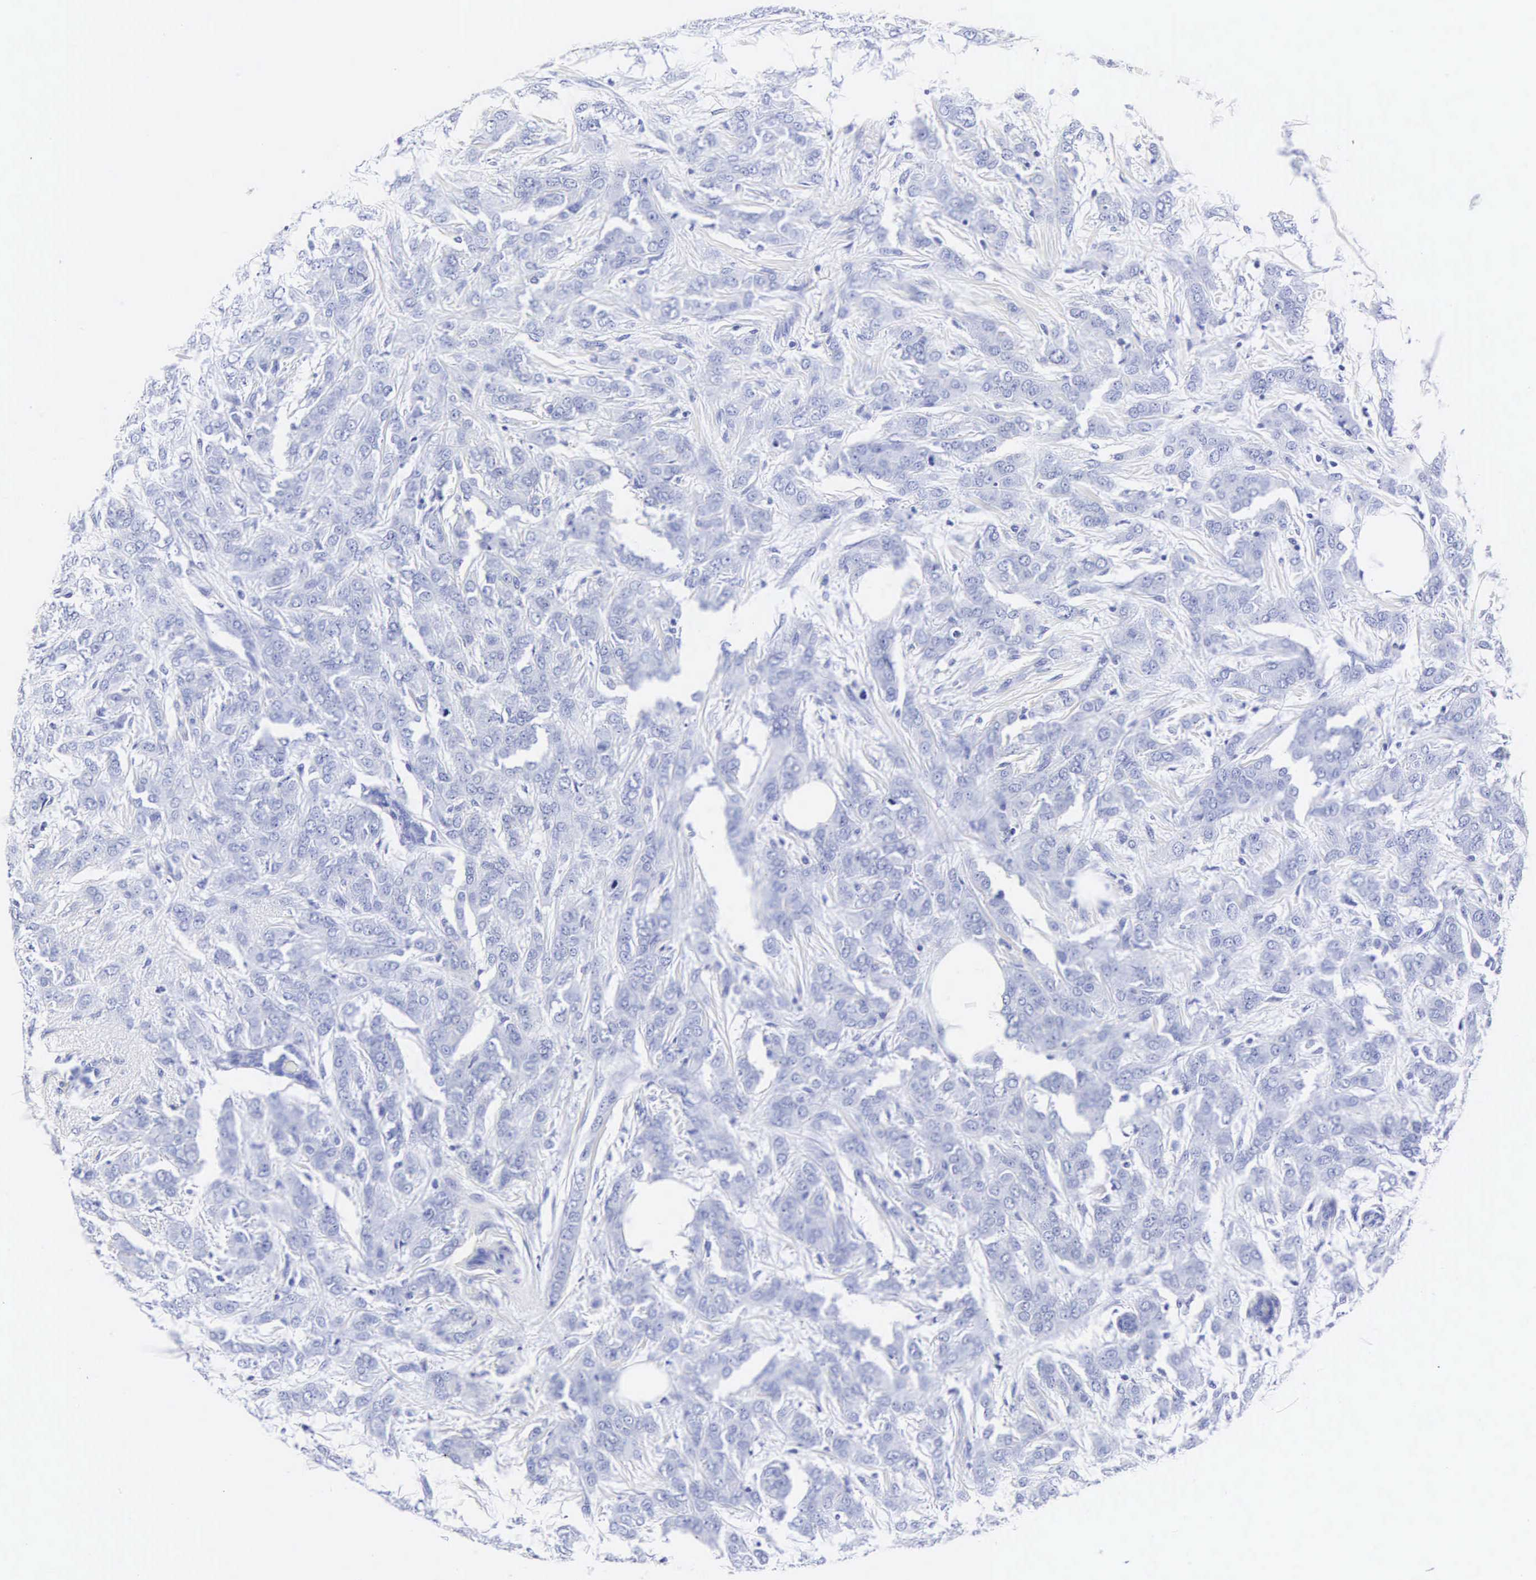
{"staining": {"intensity": "negative", "quantity": "none", "location": "none"}, "tissue": "breast cancer", "cell_type": "Tumor cells", "image_type": "cancer", "snomed": [{"axis": "morphology", "description": "Duct carcinoma"}, {"axis": "topography", "description": "Breast"}], "caption": "This micrograph is of breast cancer (intraductal carcinoma) stained with immunohistochemistry (IHC) to label a protein in brown with the nuclei are counter-stained blue. There is no staining in tumor cells.", "gene": "INS", "patient": {"sex": "female", "age": 53}}